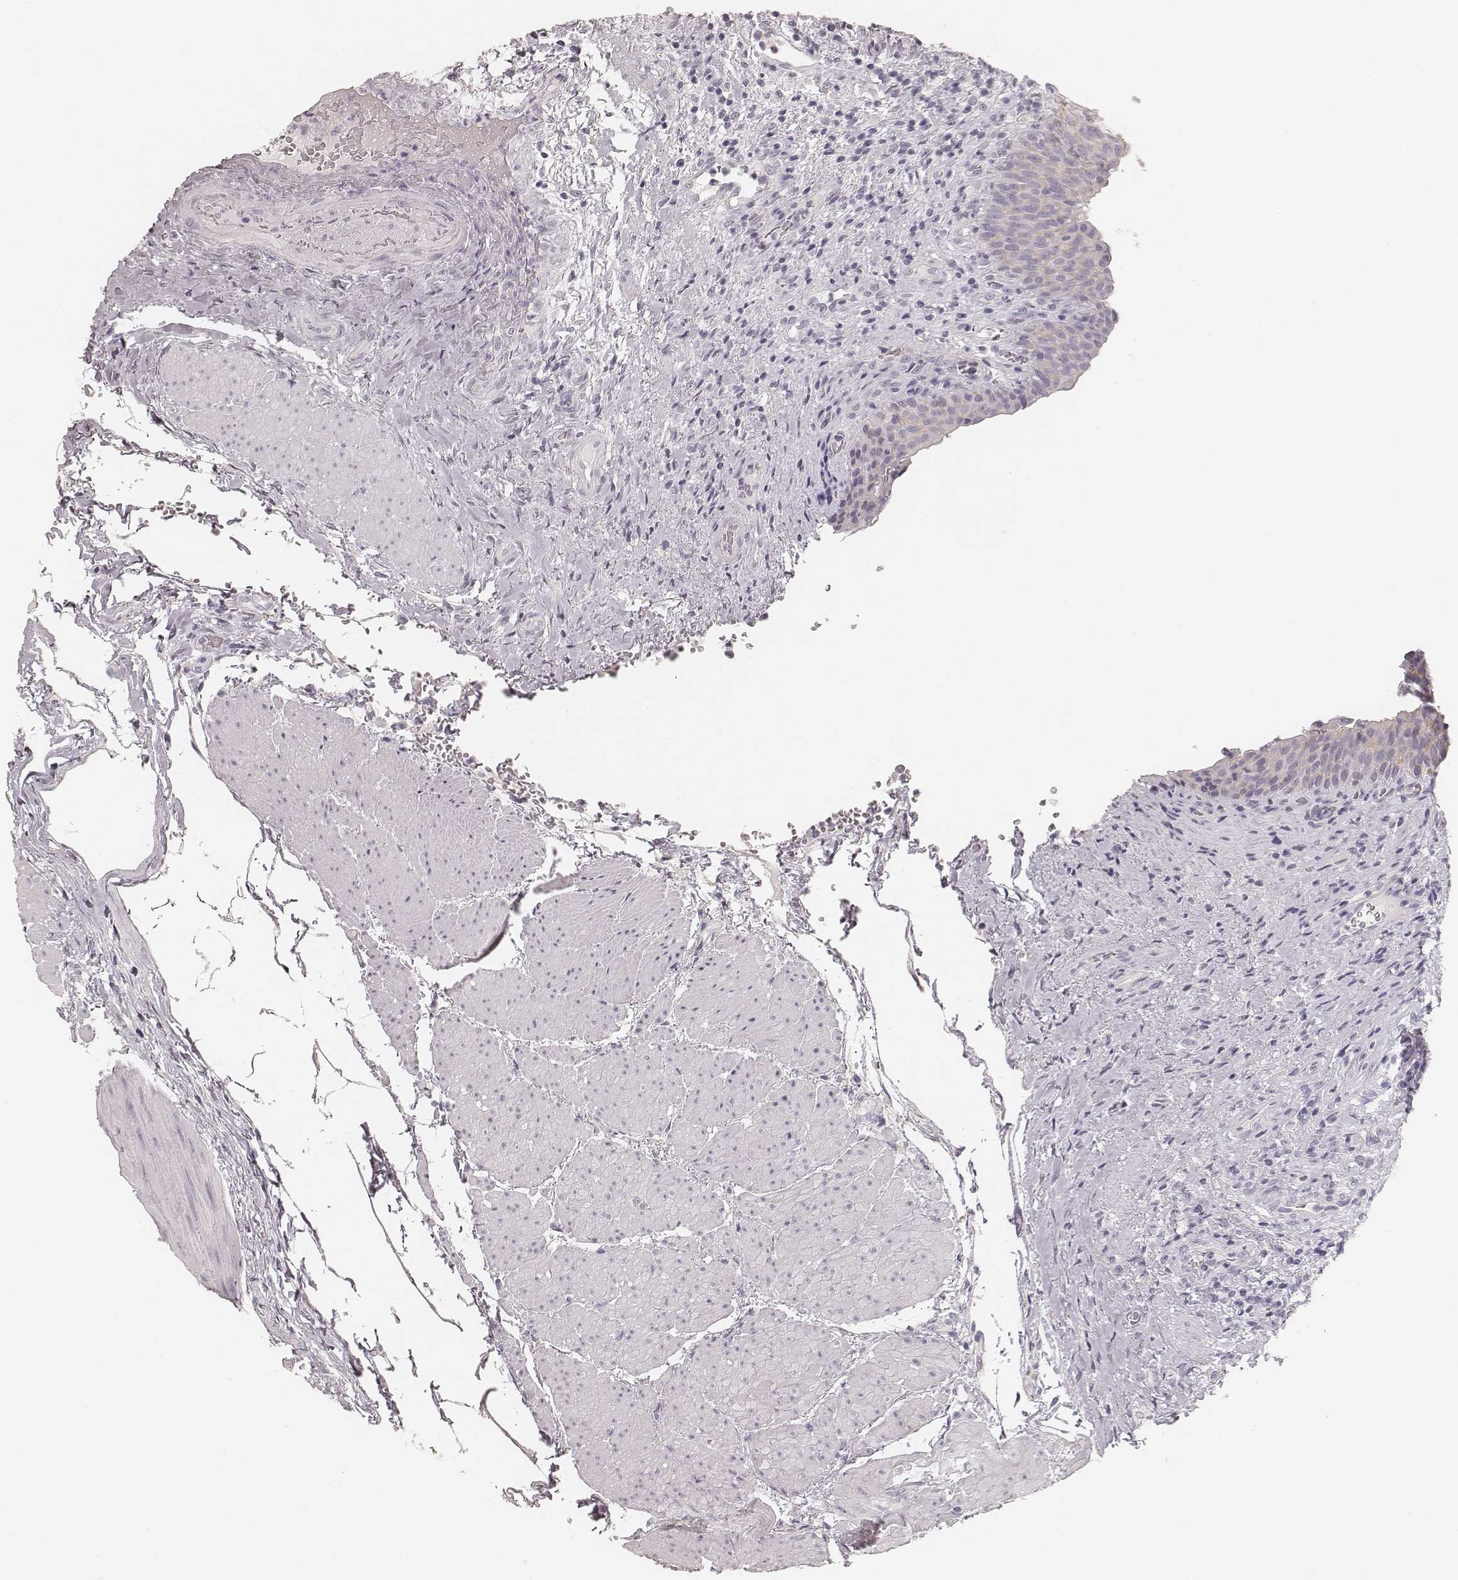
{"staining": {"intensity": "negative", "quantity": "none", "location": "none"}, "tissue": "urinary bladder", "cell_type": "Urothelial cells", "image_type": "normal", "snomed": [{"axis": "morphology", "description": "Normal tissue, NOS"}, {"axis": "topography", "description": "Urinary bladder"}], "caption": "Urothelial cells show no significant expression in normal urinary bladder. (Immunohistochemistry, brightfield microscopy, high magnification).", "gene": "HNF4G", "patient": {"sex": "male", "age": 66}}